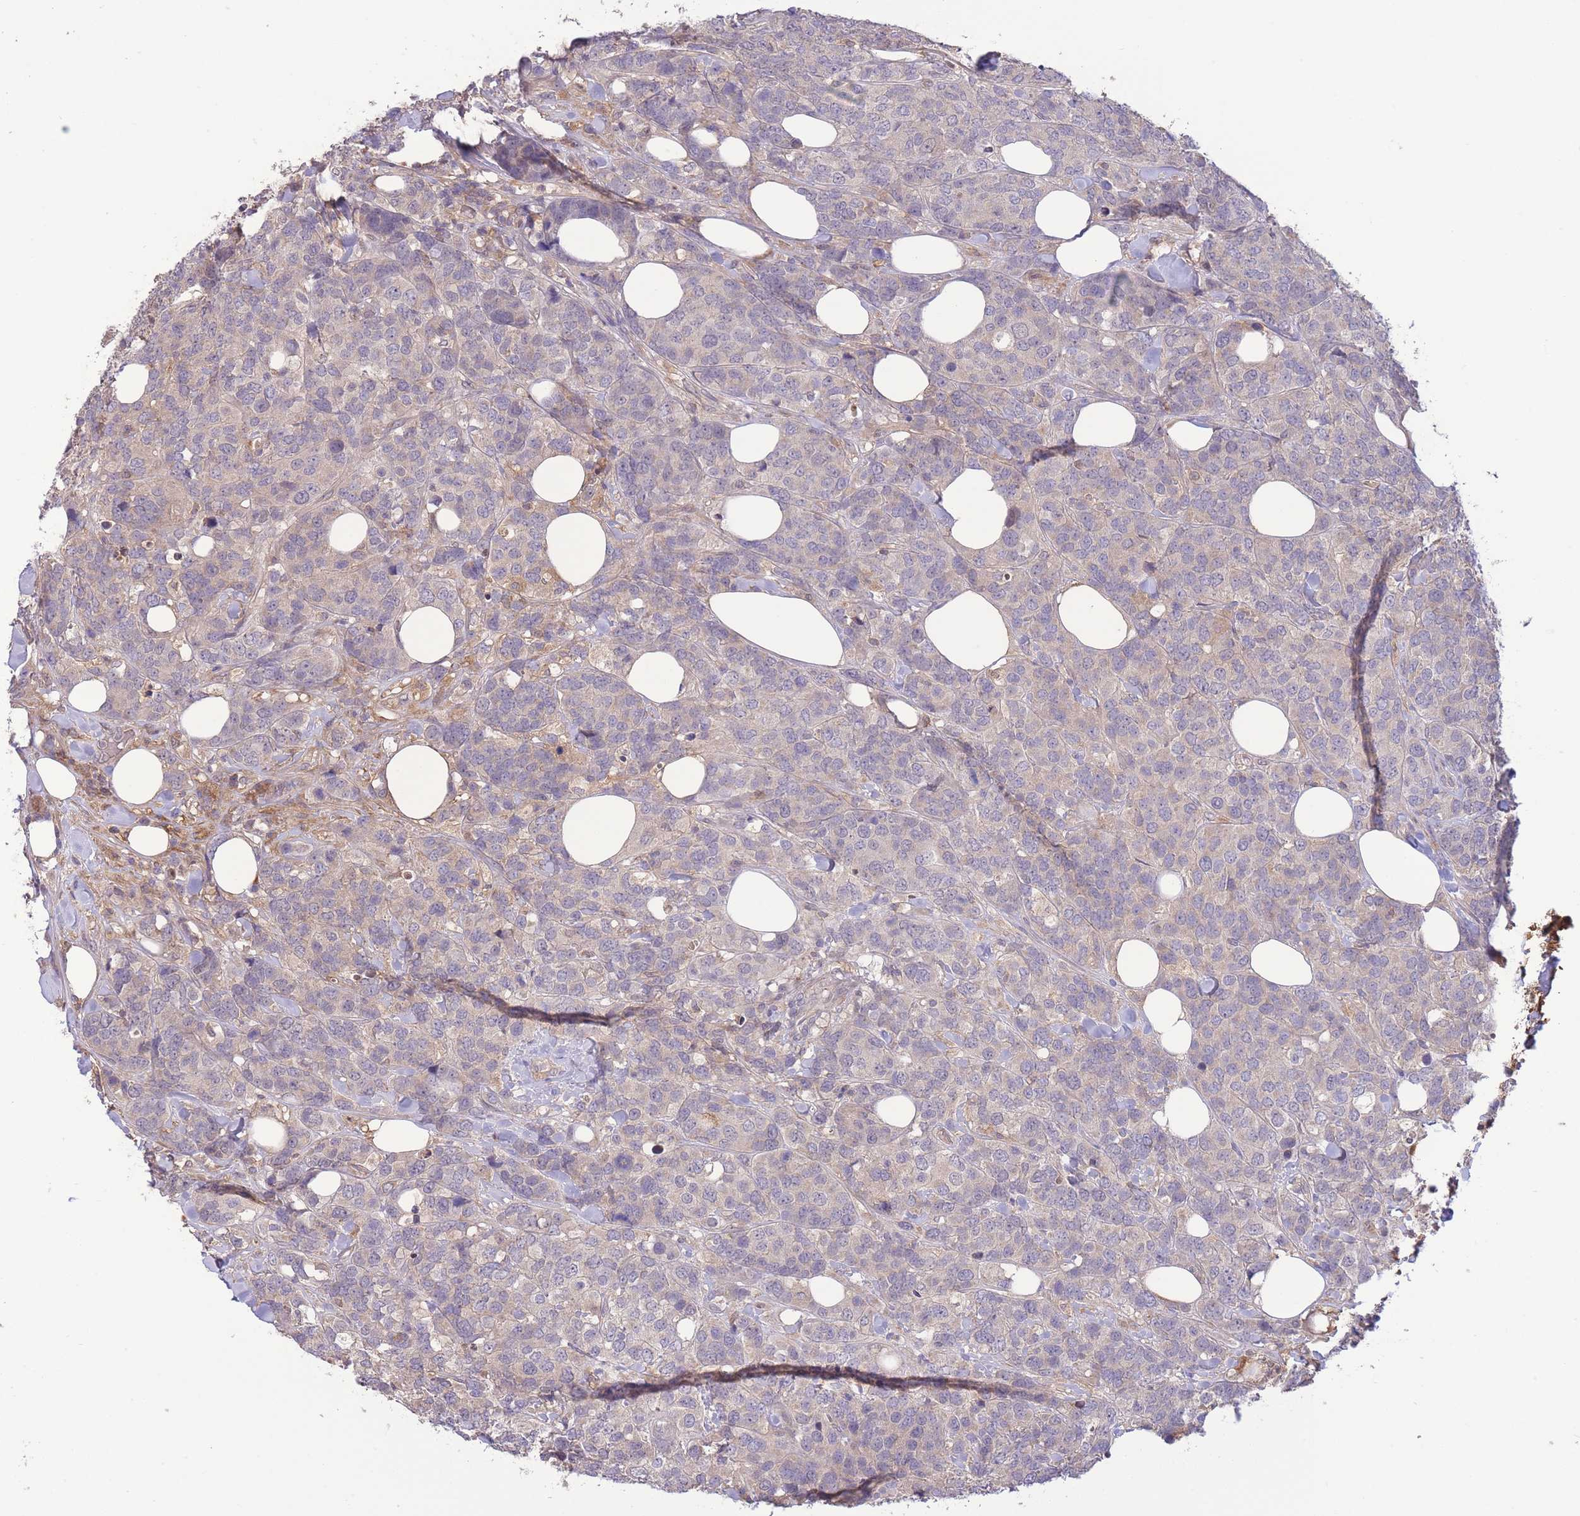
{"staining": {"intensity": "negative", "quantity": "none", "location": "none"}, "tissue": "breast cancer", "cell_type": "Tumor cells", "image_type": "cancer", "snomed": [{"axis": "morphology", "description": "Lobular carcinoma"}, {"axis": "topography", "description": "Breast"}], "caption": "Human breast lobular carcinoma stained for a protein using immunohistochemistry shows no expression in tumor cells.", "gene": "ZNF304", "patient": {"sex": "female", "age": 59}}